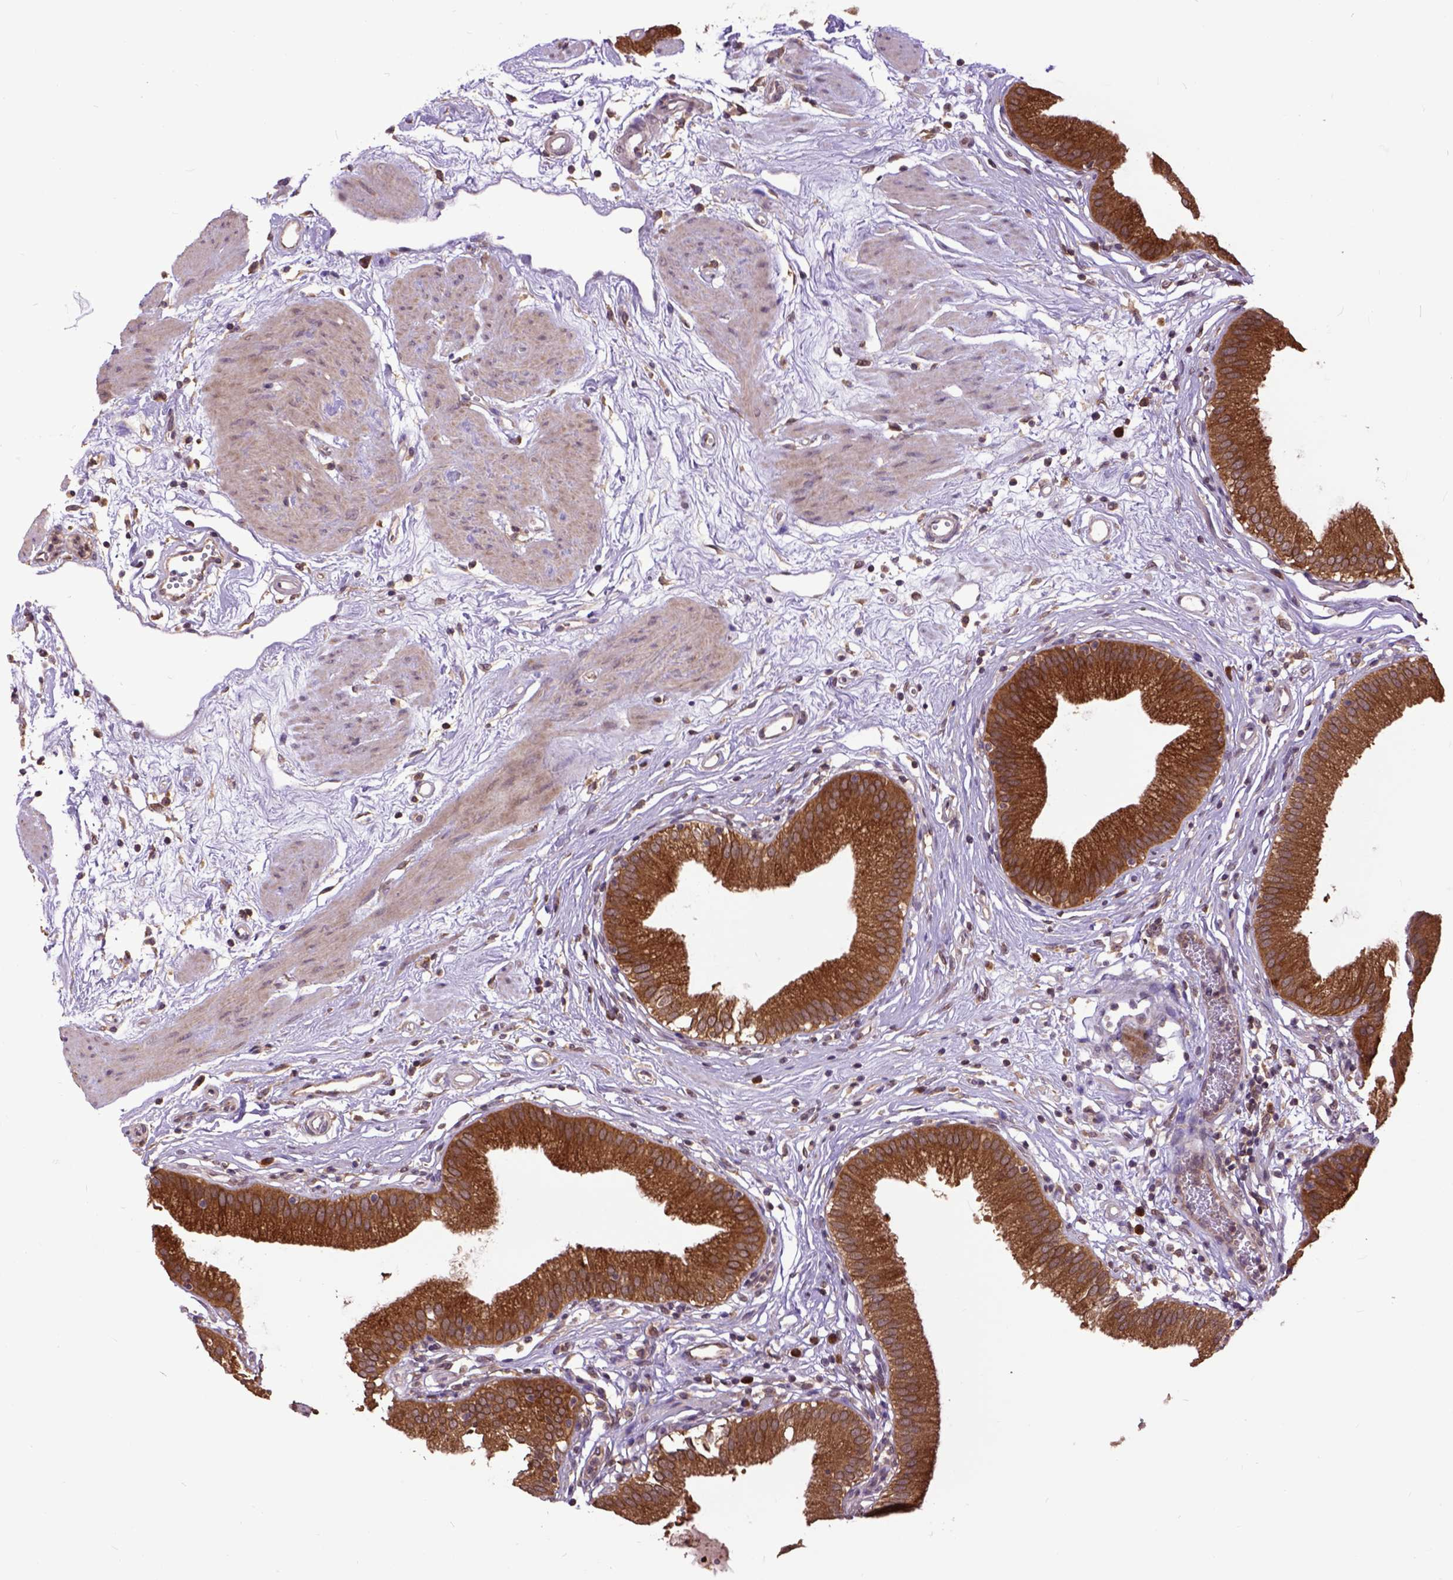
{"staining": {"intensity": "strong", "quantity": ">75%", "location": "cytoplasmic/membranous"}, "tissue": "gallbladder", "cell_type": "Glandular cells", "image_type": "normal", "snomed": [{"axis": "morphology", "description": "Normal tissue, NOS"}, {"axis": "topography", "description": "Gallbladder"}], "caption": "Immunohistochemical staining of benign human gallbladder demonstrates strong cytoplasmic/membranous protein staining in approximately >75% of glandular cells. The protein is shown in brown color, while the nuclei are stained blue.", "gene": "ARL1", "patient": {"sex": "female", "age": 65}}